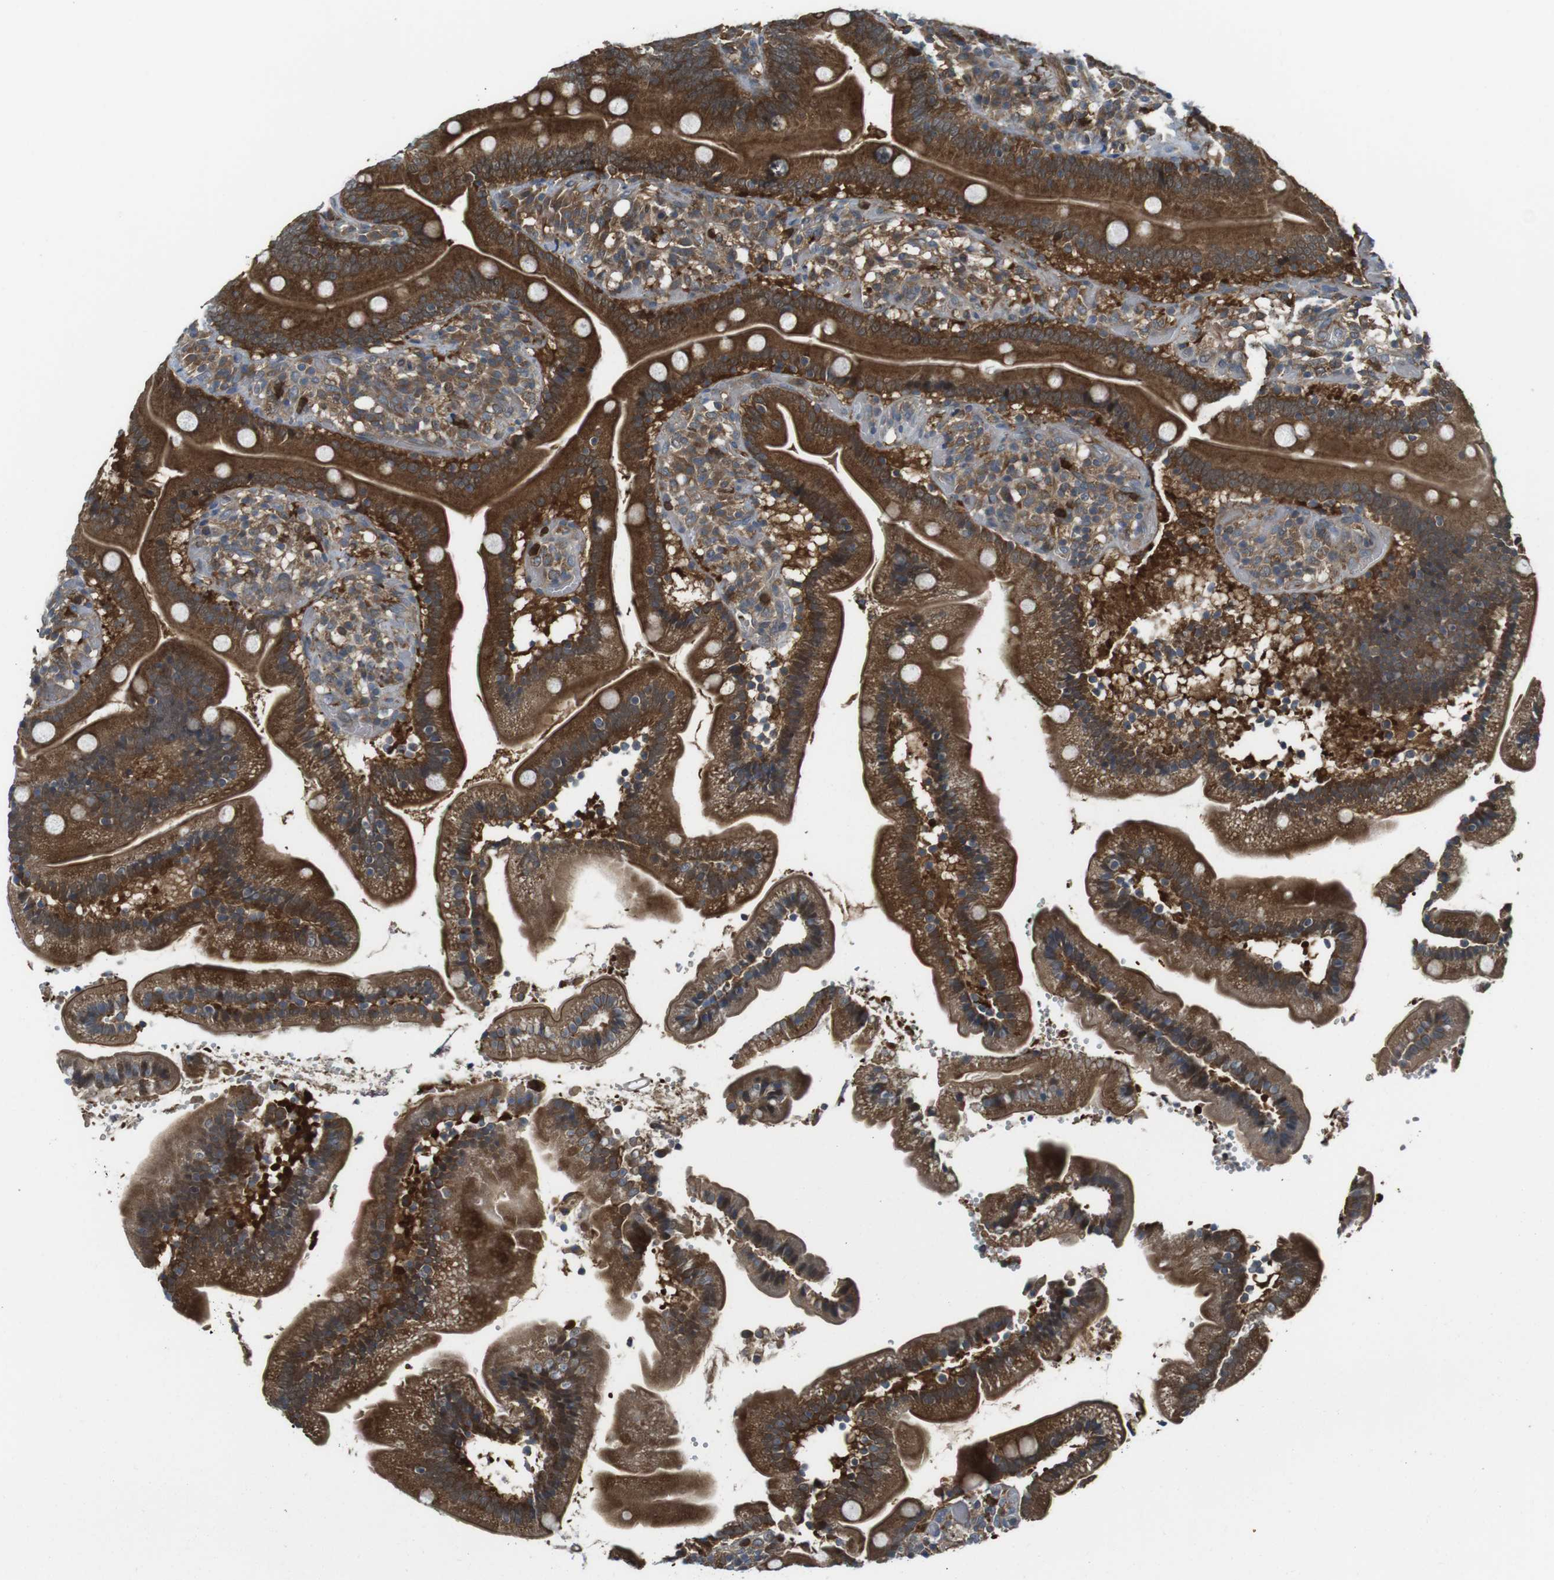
{"staining": {"intensity": "strong", "quantity": ">75%", "location": "cytoplasmic/membranous"}, "tissue": "duodenum", "cell_type": "Glandular cells", "image_type": "normal", "snomed": [{"axis": "morphology", "description": "Normal tissue, NOS"}, {"axis": "topography", "description": "Duodenum"}], "caption": "Protein staining exhibits strong cytoplasmic/membranous positivity in about >75% of glandular cells in normal duodenum.", "gene": "LRRC3B", "patient": {"sex": "male", "age": 66}}